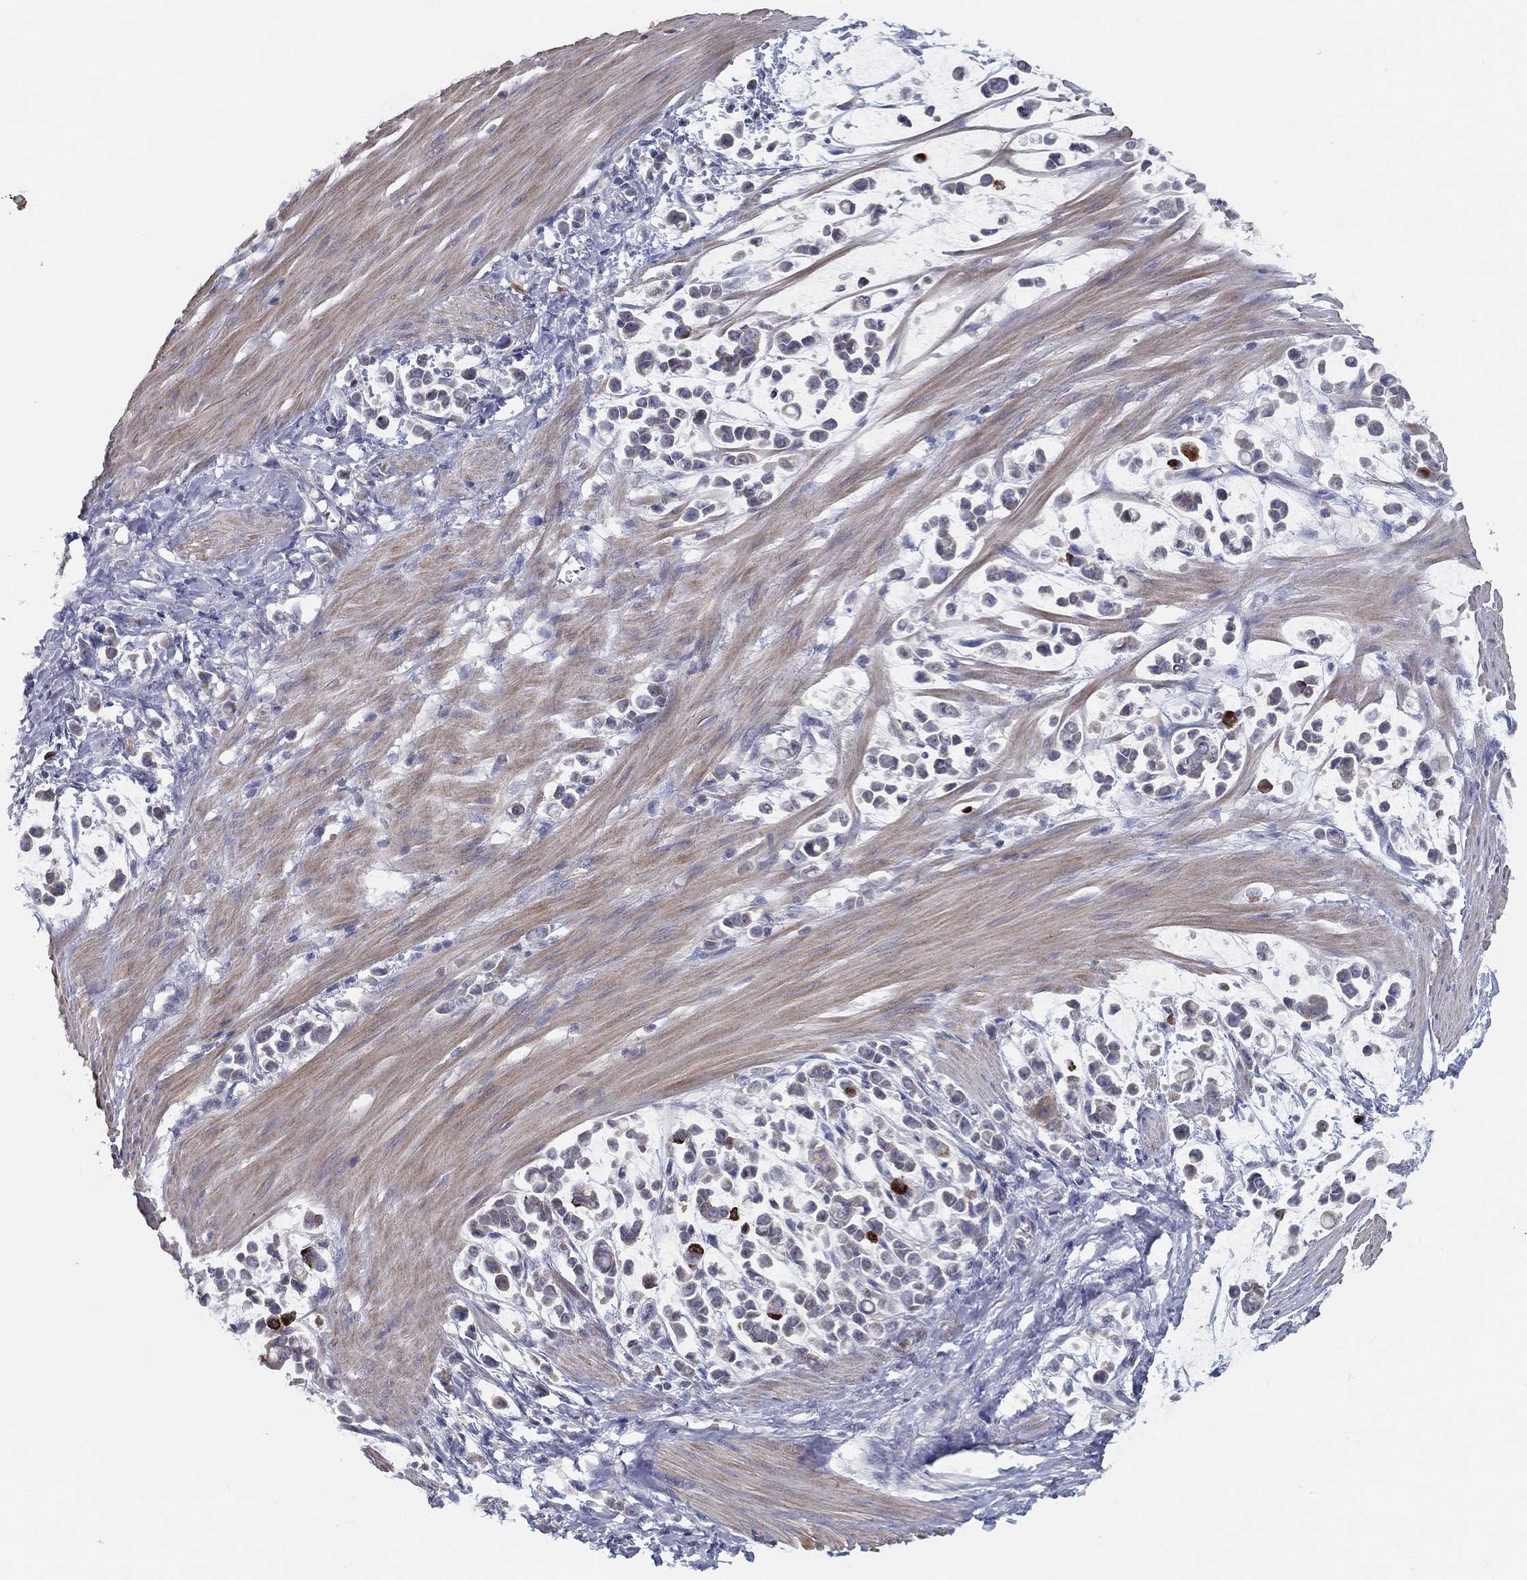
{"staining": {"intensity": "negative", "quantity": "none", "location": "none"}, "tissue": "stomach cancer", "cell_type": "Tumor cells", "image_type": "cancer", "snomed": [{"axis": "morphology", "description": "Adenocarcinoma, NOS"}, {"axis": "topography", "description": "Stomach"}], "caption": "Immunohistochemistry of stomach adenocarcinoma displays no expression in tumor cells. (DAB immunohistochemistry with hematoxylin counter stain).", "gene": "PCSK1", "patient": {"sex": "male", "age": 82}}